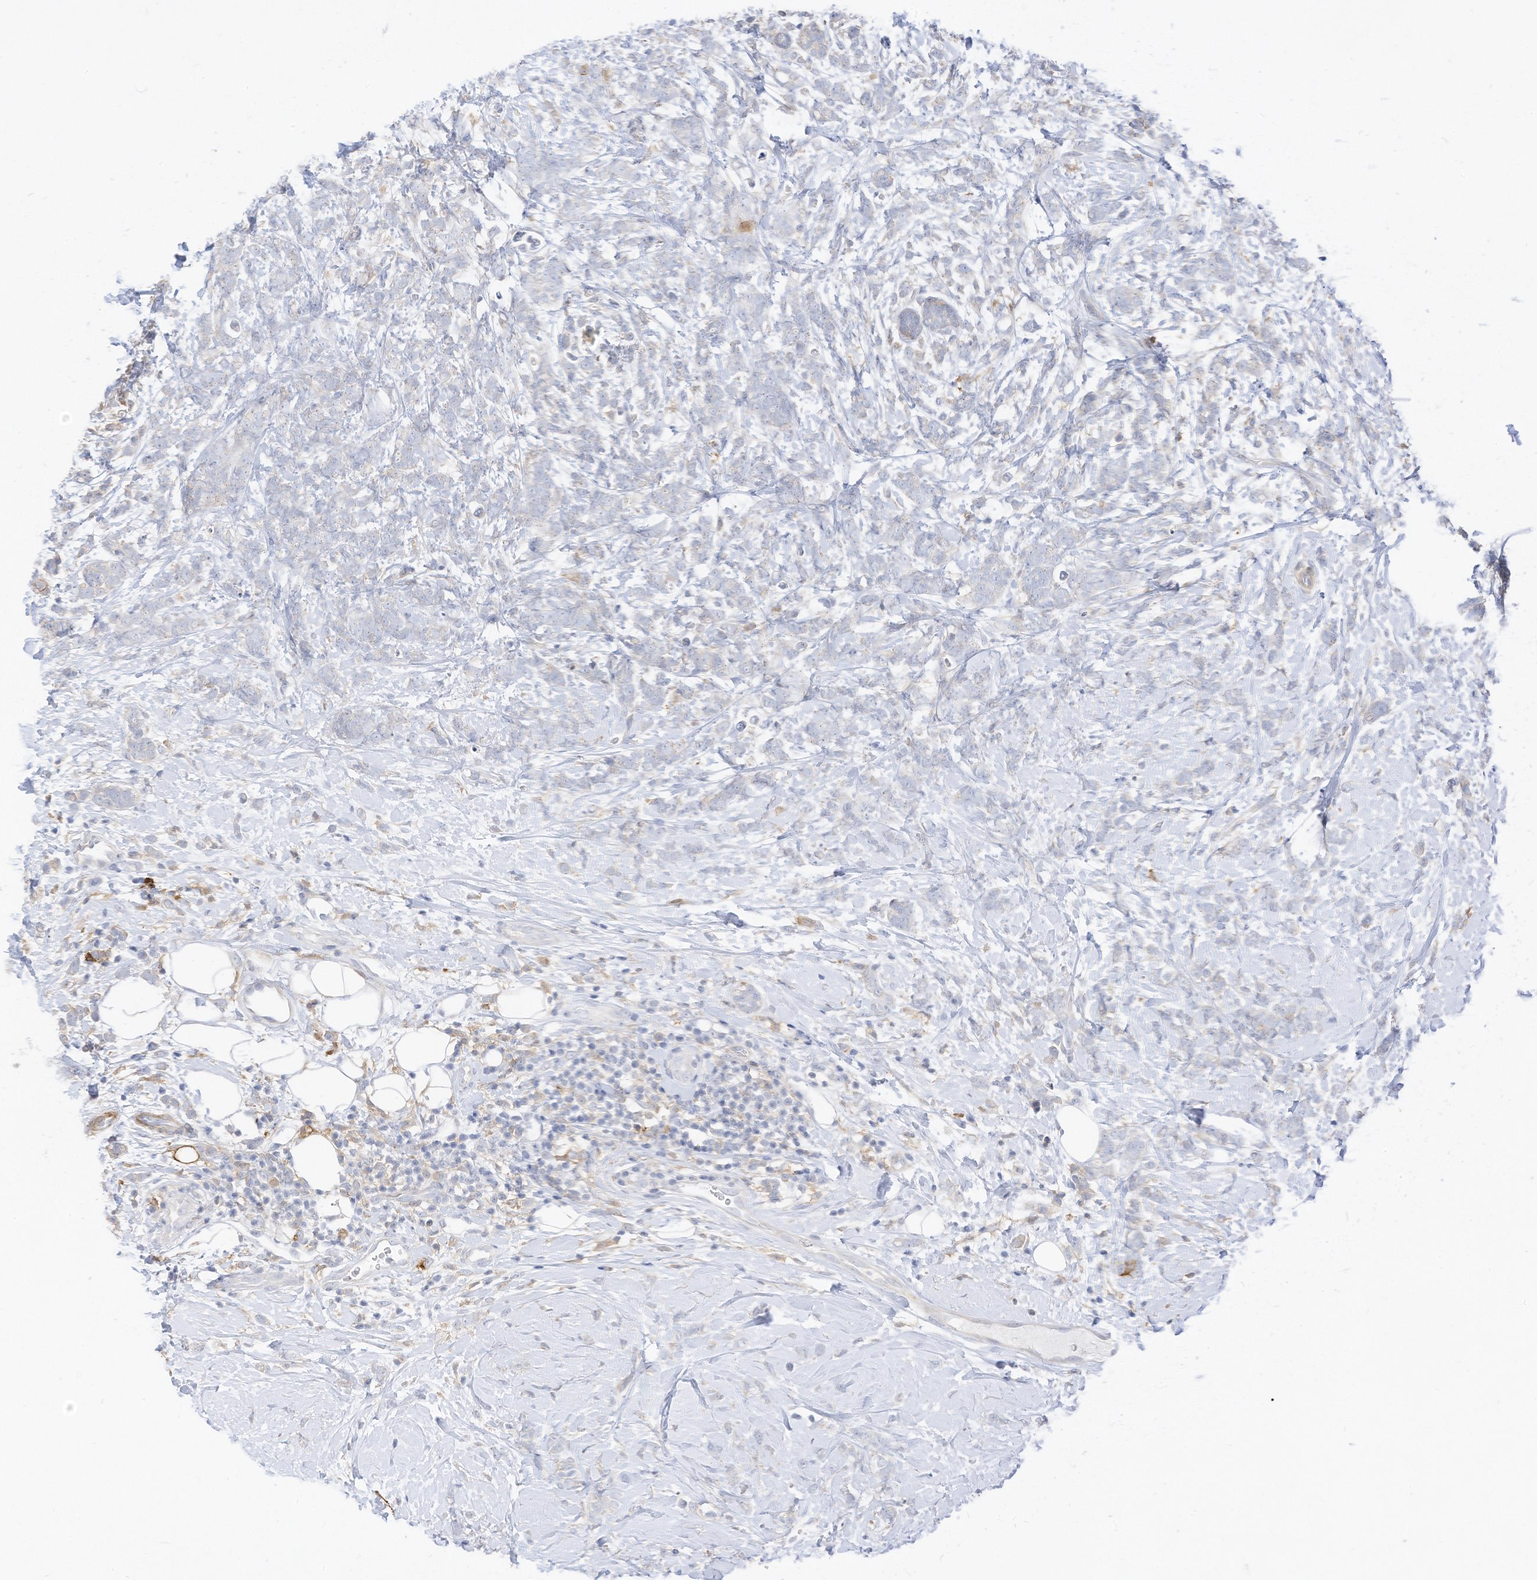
{"staining": {"intensity": "negative", "quantity": "none", "location": "none"}, "tissue": "breast cancer", "cell_type": "Tumor cells", "image_type": "cancer", "snomed": [{"axis": "morphology", "description": "Lobular carcinoma"}, {"axis": "topography", "description": "Breast"}], "caption": "This is an IHC photomicrograph of human breast cancer. There is no positivity in tumor cells.", "gene": "ATP13A1", "patient": {"sex": "female", "age": 58}}